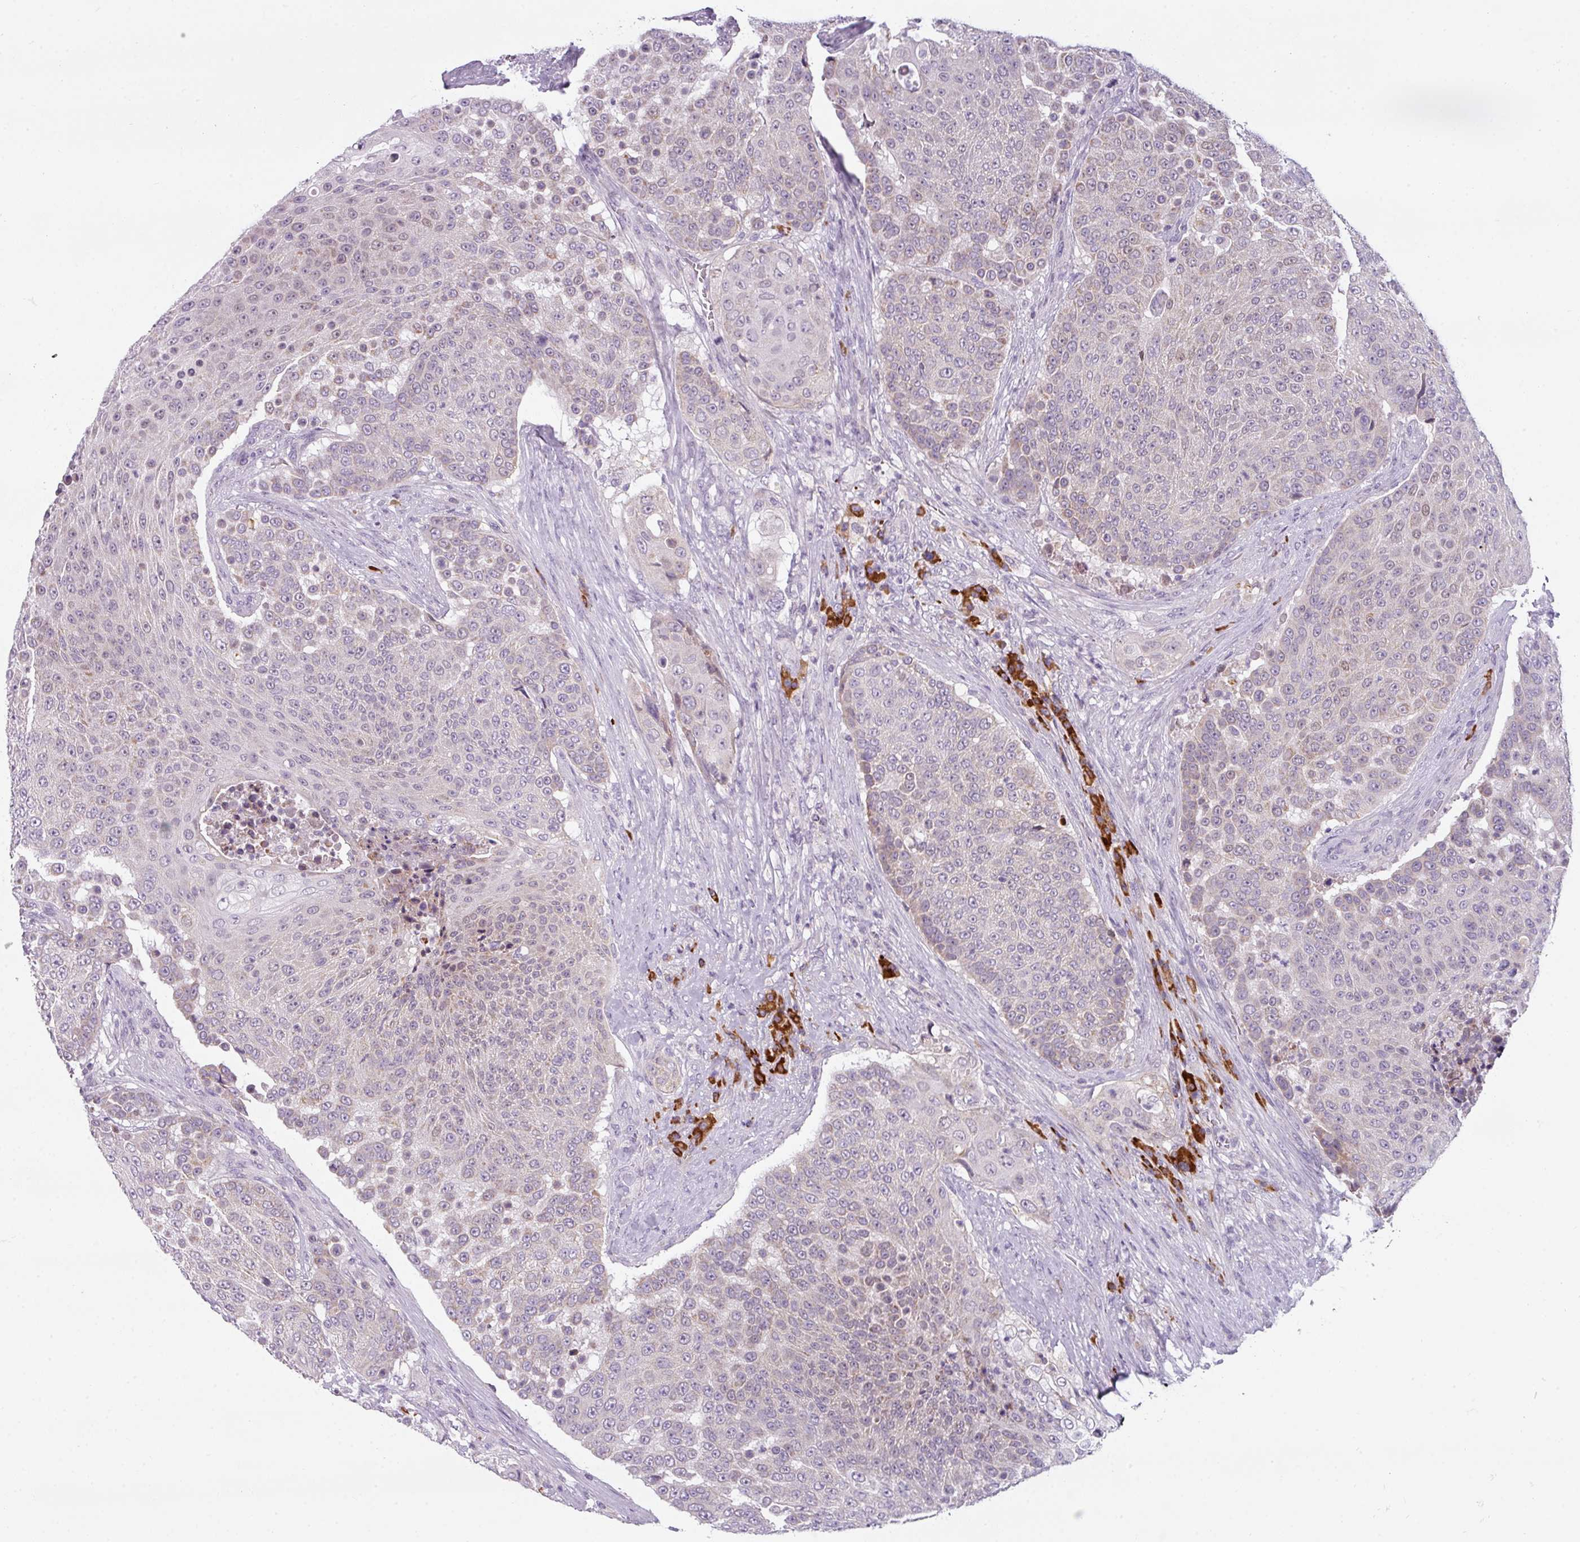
{"staining": {"intensity": "moderate", "quantity": "<25%", "location": "nuclear"}, "tissue": "urothelial cancer", "cell_type": "Tumor cells", "image_type": "cancer", "snomed": [{"axis": "morphology", "description": "Urothelial carcinoma, High grade"}, {"axis": "topography", "description": "Urinary bladder"}], "caption": "Brown immunohistochemical staining in urothelial cancer reveals moderate nuclear staining in about <25% of tumor cells.", "gene": "C2orf68", "patient": {"sex": "female", "age": 63}}